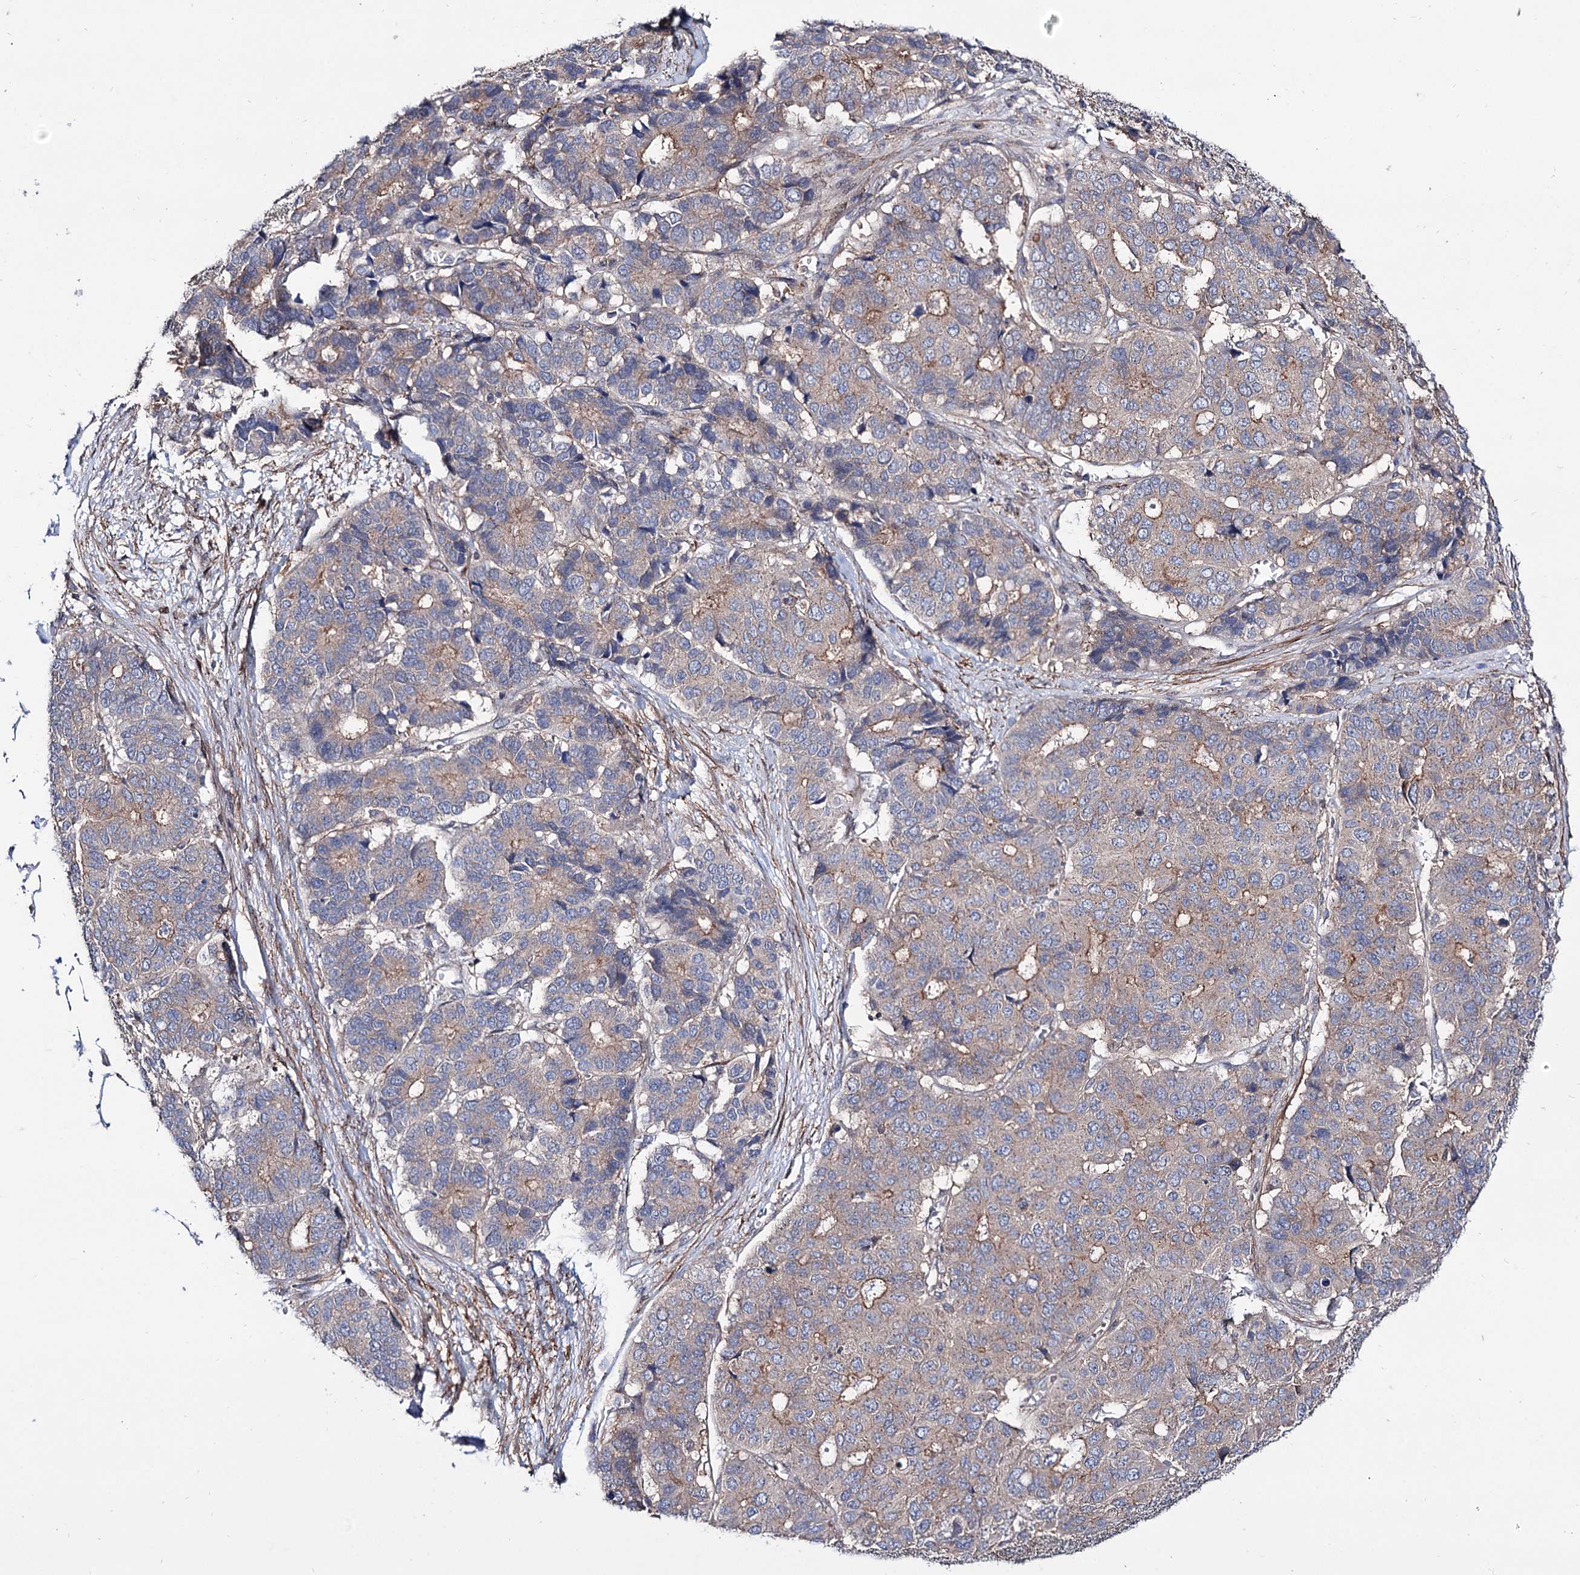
{"staining": {"intensity": "weak", "quantity": ">75%", "location": "cytoplasmic/membranous"}, "tissue": "pancreatic cancer", "cell_type": "Tumor cells", "image_type": "cancer", "snomed": [{"axis": "morphology", "description": "Adenocarcinoma, NOS"}, {"axis": "topography", "description": "Pancreas"}], "caption": "Tumor cells display weak cytoplasmic/membranous expression in about >75% of cells in pancreatic adenocarcinoma.", "gene": "SEC24A", "patient": {"sex": "male", "age": 50}}